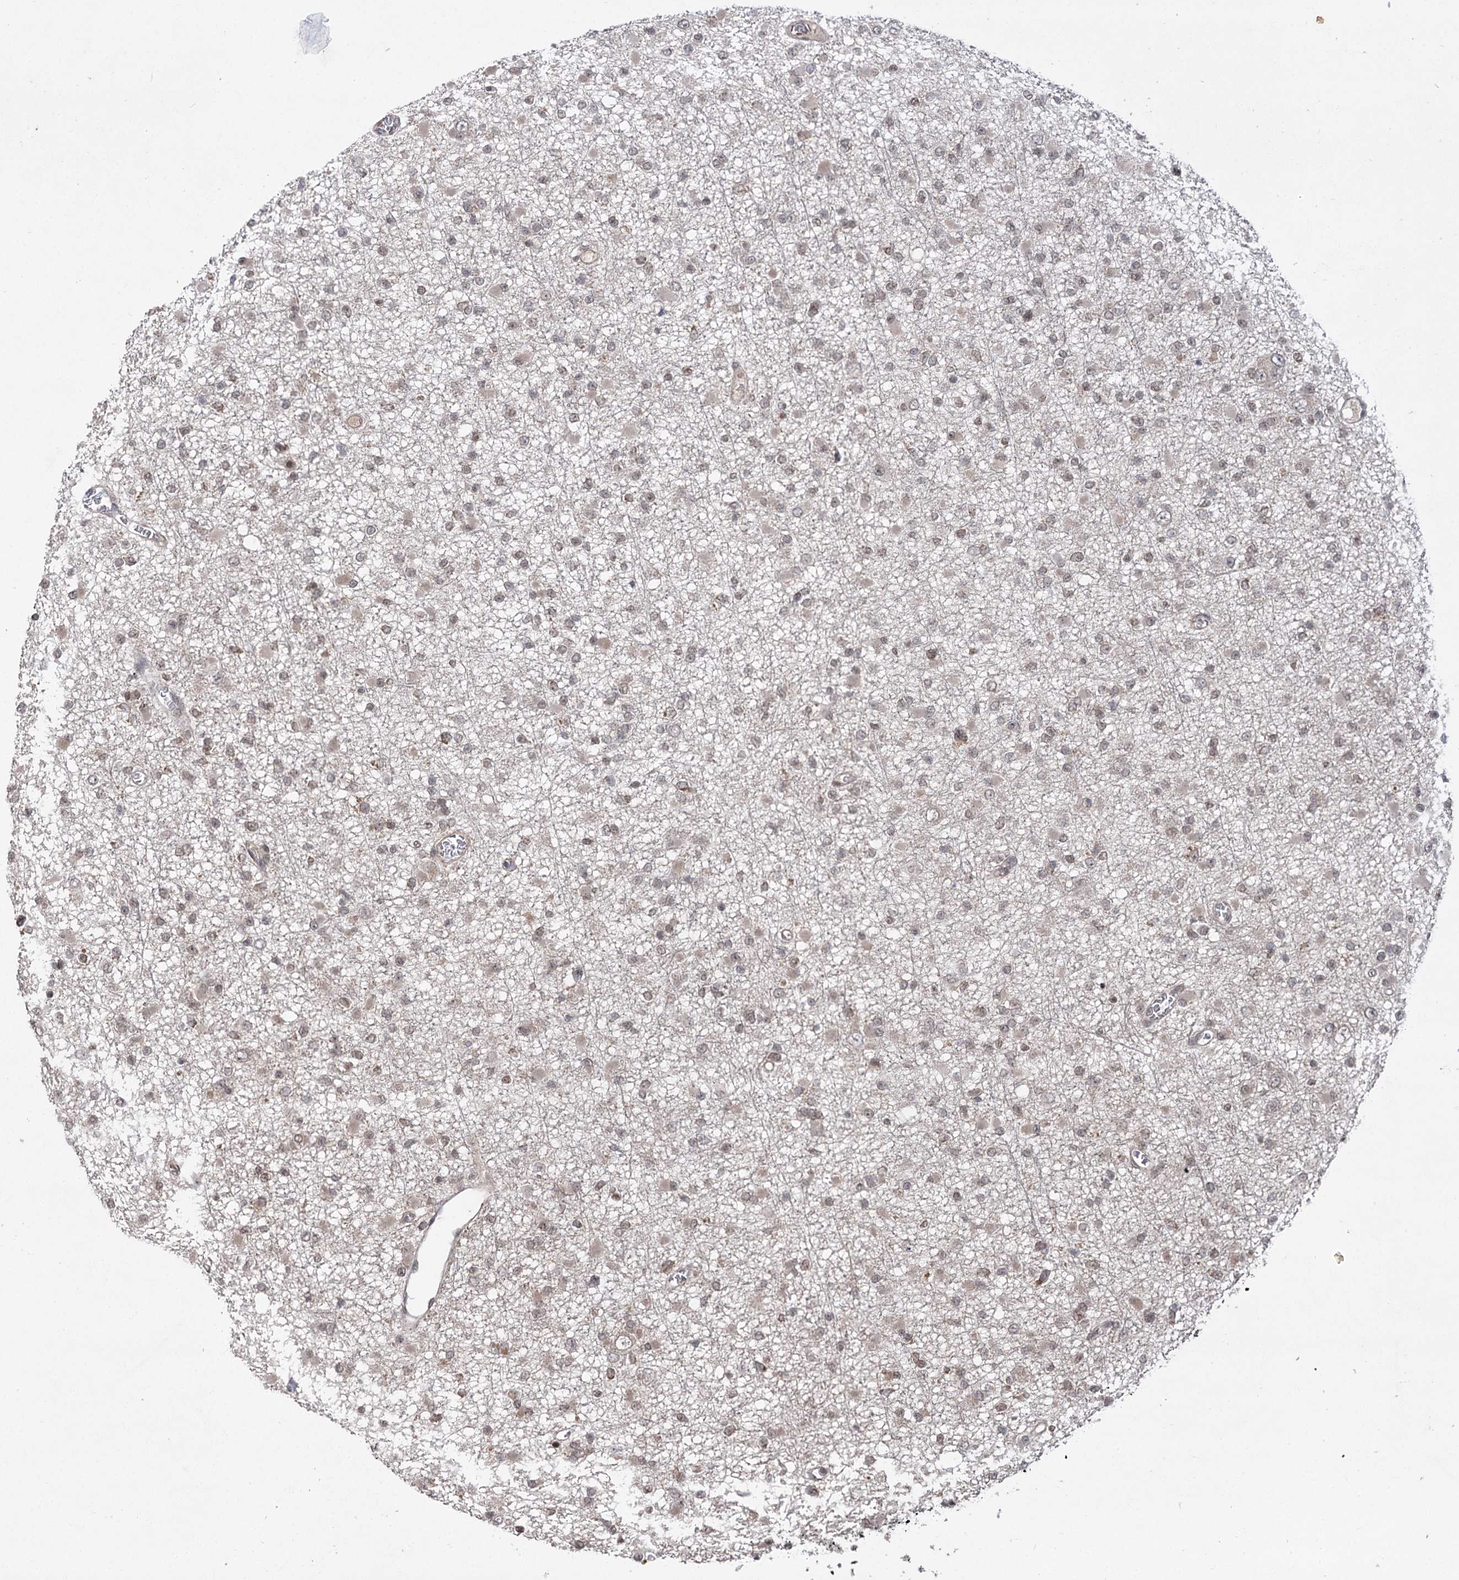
{"staining": {"intensity": "weak", "quantity": "<25%", "location": "cytoplasmic/membranous,nuclear"}, "tissue": "glioma", "cell_type": "Tumor cells", "image_type": "cancer", "snomed": [{"axis": "morphology", "description": "Glioma, malignant, Low grade"}, {"axis": "topography", "description": "Brain"}], "caption": "There is no significant positivity in tumor cells of low-grade glioma (malignant).", "gene": "TENM2", "patient": {"sex": "female", "age": 22}}